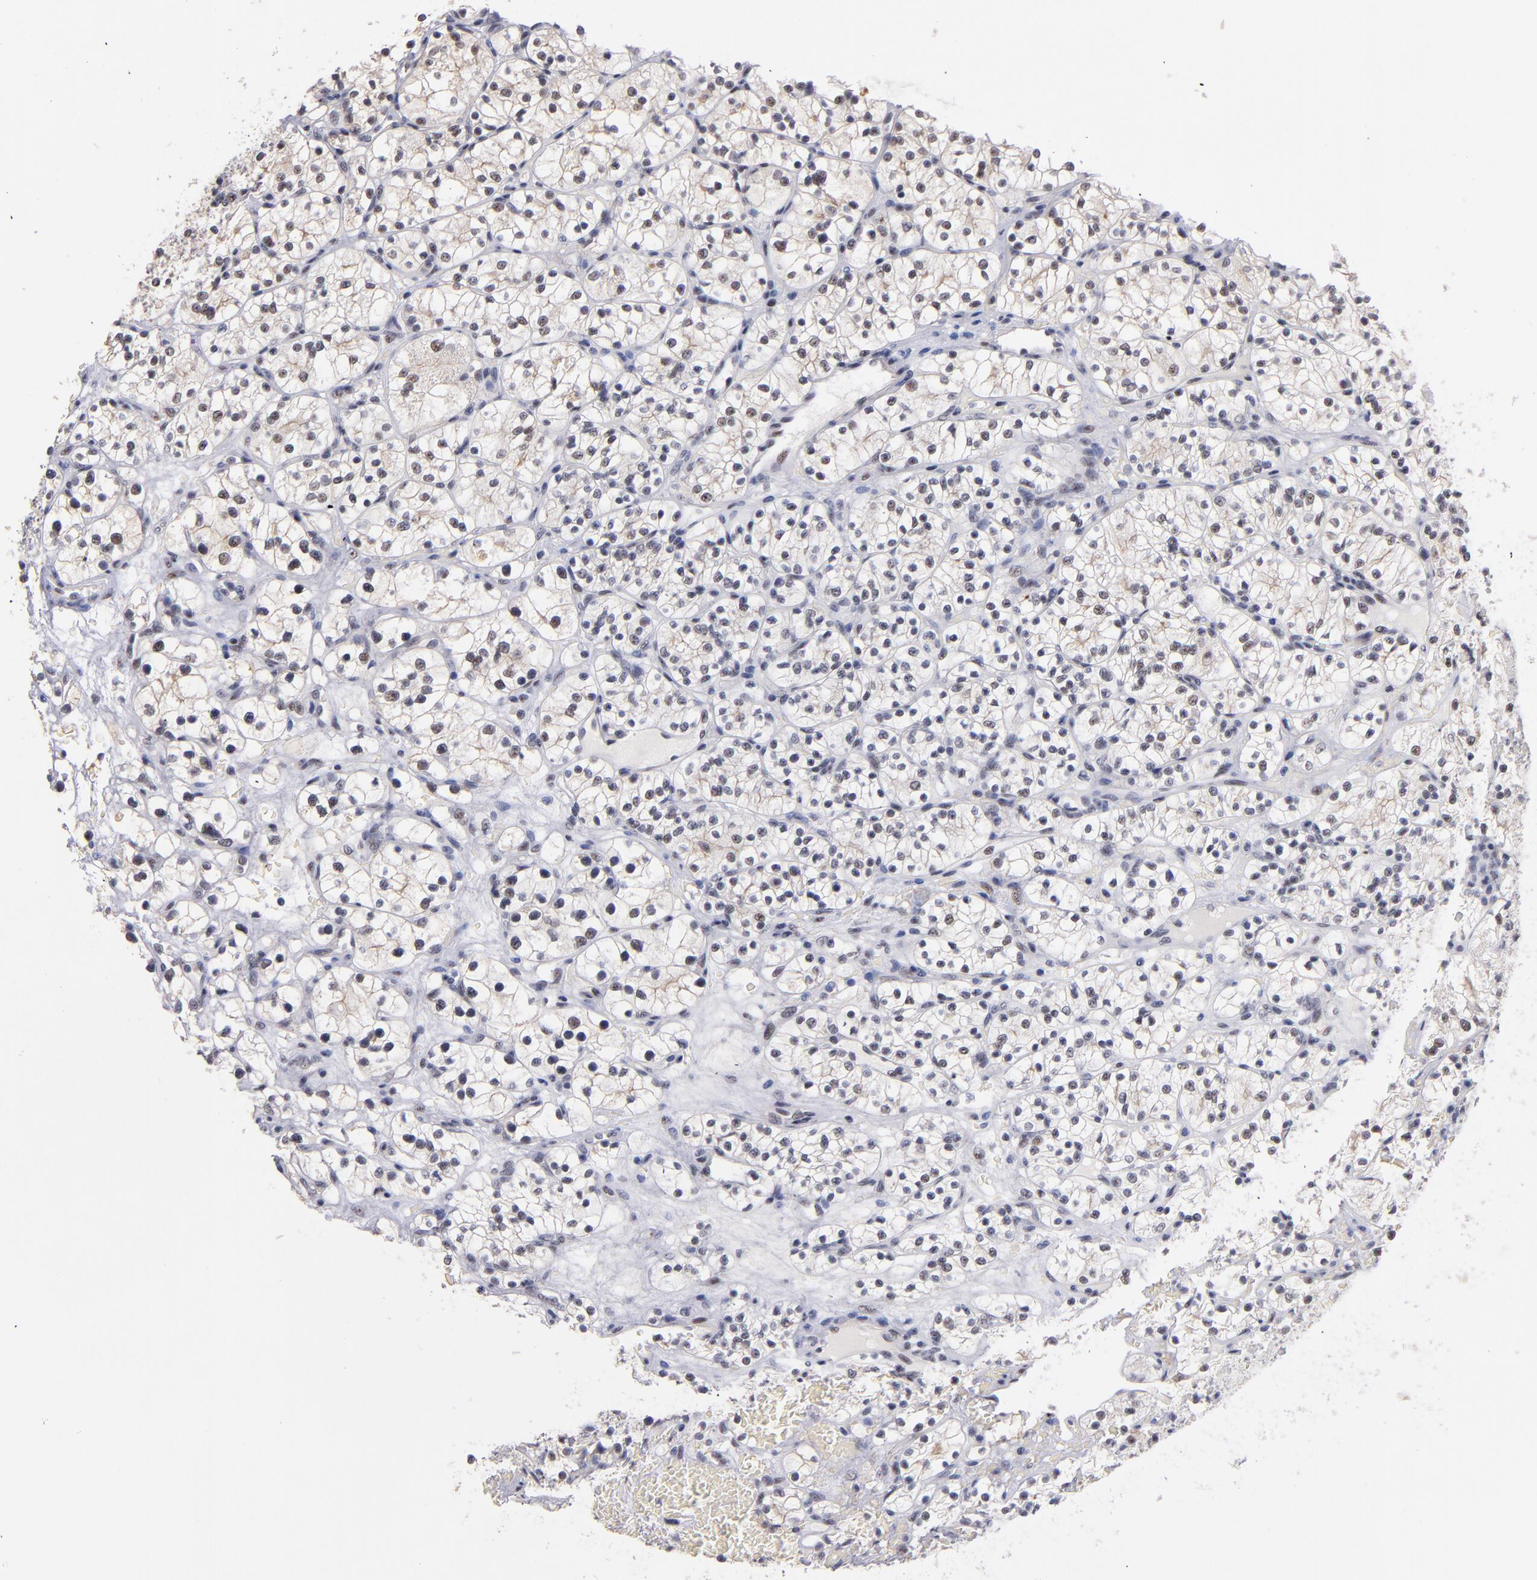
{"staining": {"intensity": "weak", "quantity": "<25%", "location": "nuclear"}, "tissue": "renal cancer", "cell_type": "Tumor cells", "image_type": "cancer", "snomed": [{"axis": "morphology", "description": "Adenocarcinoma, NOS"}, {"axis": "topography", "description": "Kidney"}], "caption": "IHC photomicrograph of neoplastic tissue: human renal cancer (adenocarcinoma) stained with DAB (3,3'-diaminobenzidine) reveals no significant protein expression in tumor cells.", "gene": "RAF1", "patient": {"sex": "female", "age": 60}}